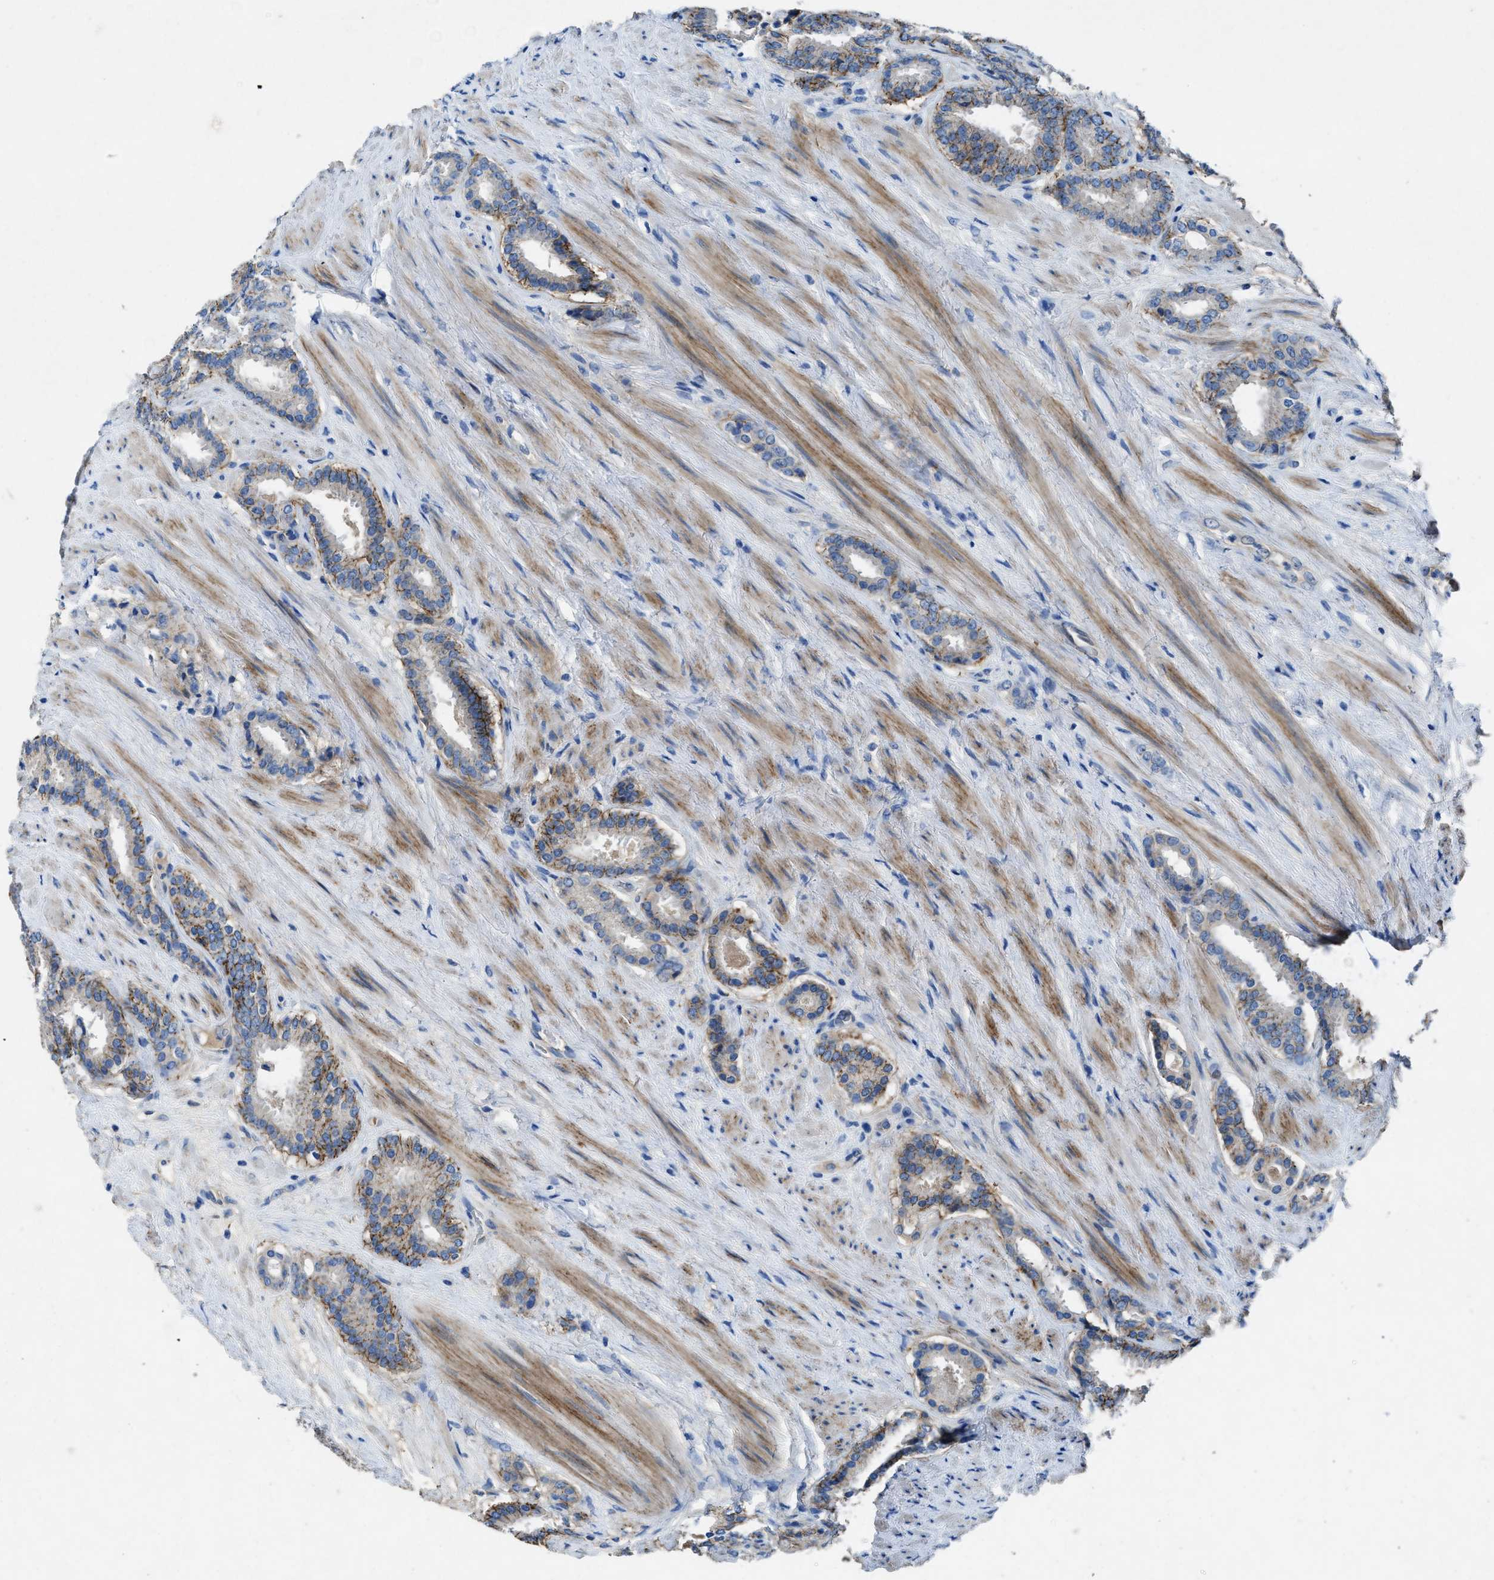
{"staining": {"intensity": "moderate", "quantity": "25%-75%", "location": "cytoplasmic/membranous"}, "tissue": "prostate cancer", "cell_type": "Tumor cells", "image_type": "cancer", "snomed": [{"axis": "morphology", "description": "Adenocarcinoma, Low grade"}, {"axis": "topography", "description": "Prostate"}], "caption": "Protein positivity by IHC demonstrates moderate cytoplasmic/membranous positivity in about 25%-75% of tumor cells in adenocarcinoma (low-grade) (prostate).", "gene": "PTGFRN", "patient": {"sex": "male", "age": 69}}